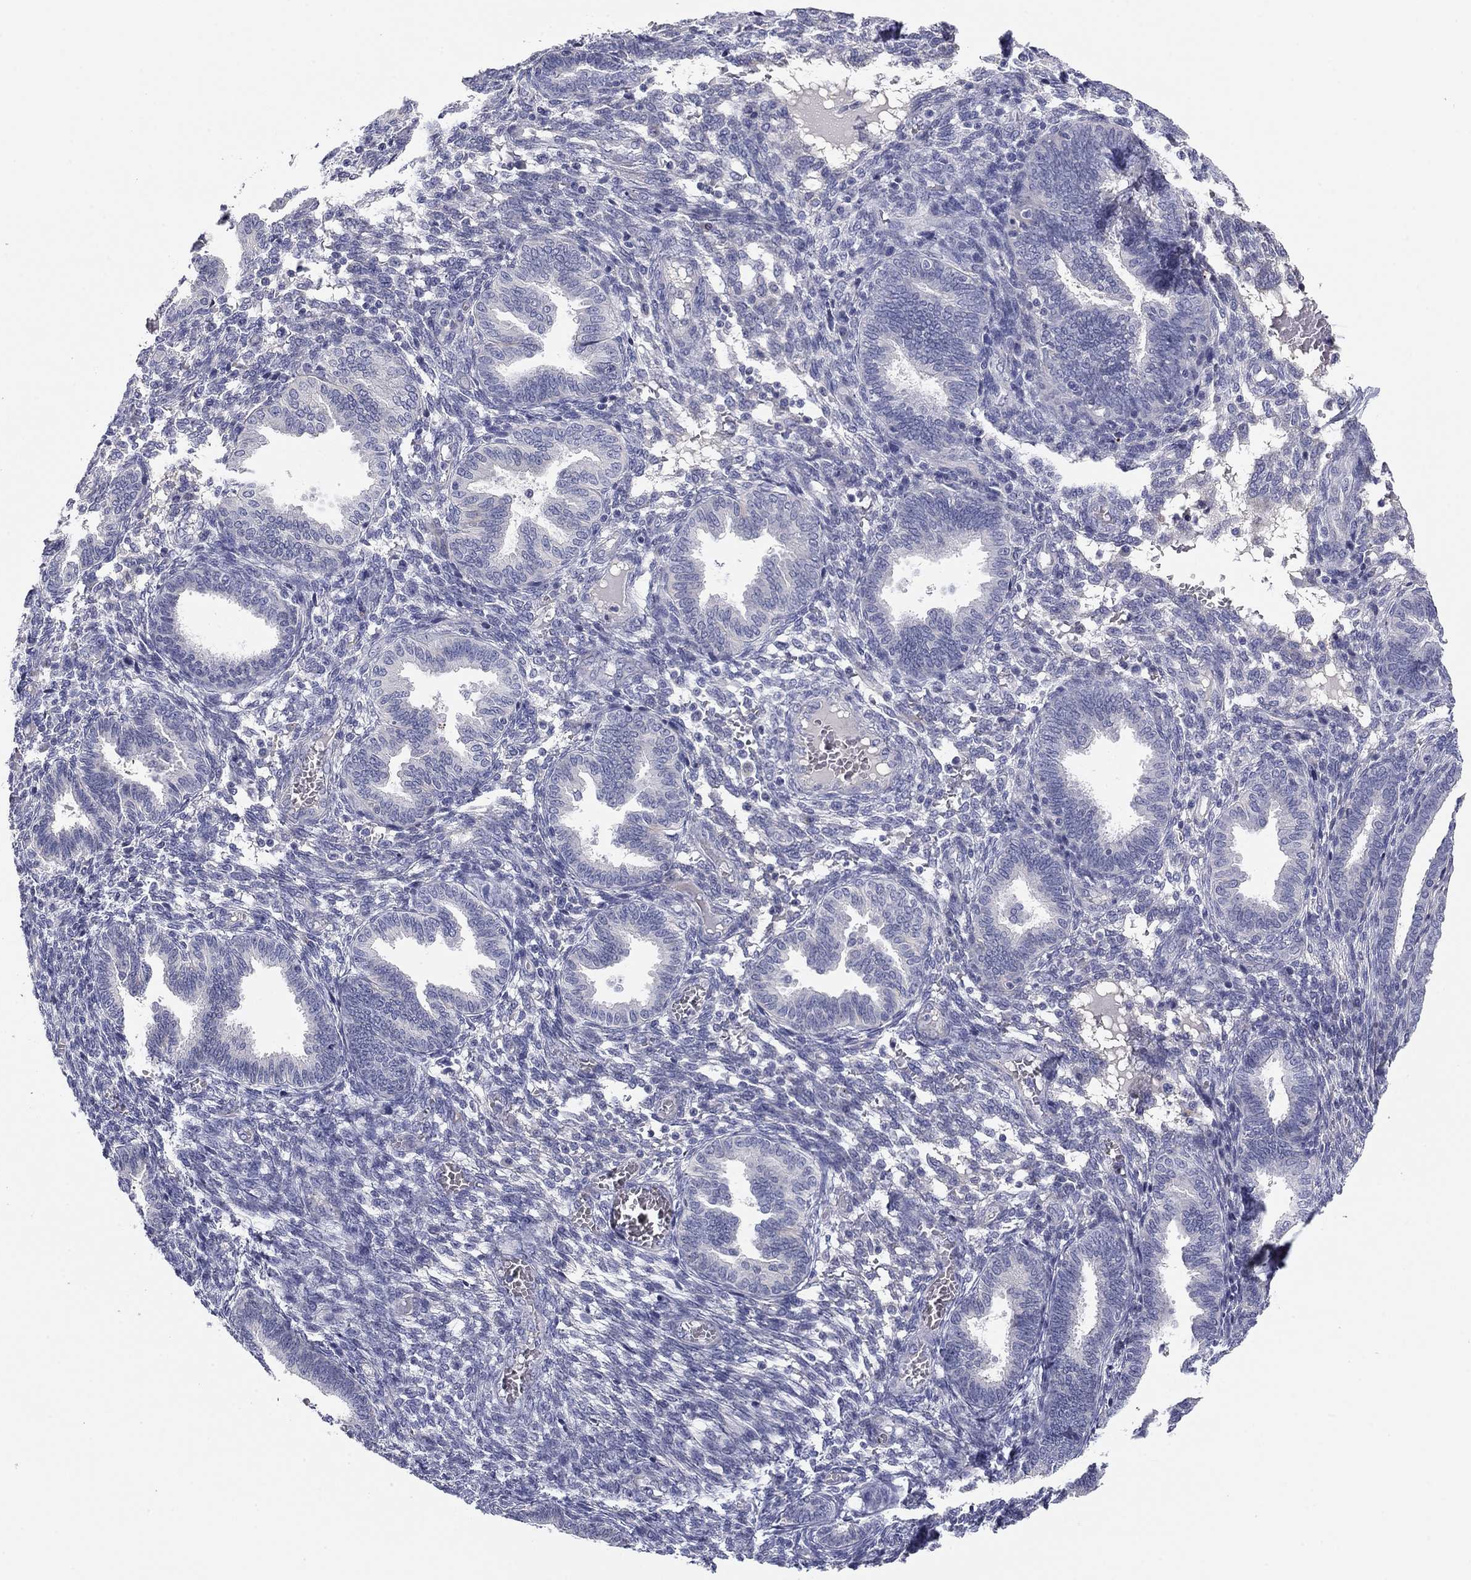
{"staining": {"intensity": "negative", "quantity": "none", "location": "none"}, "tissue": "endometrium", "cell_type": "Cells in endometrial stroma", "image_type": "normal", "snomed": [{"axis": "morphology", "description": "Normal tissue, NOS"}, {"axis": "topography", "description": "Endometrium"}], "caption": "Immunohistochemistry (IHC) photomicrograph of normal endometrium: human endometrium stained with DAB (3,3'-diaminobenzidine) reveals no significant protein staining in cells in endometrial stroma.", "gene": "SEPTIN3", "patient": {"sex": "female", "age": 42}}